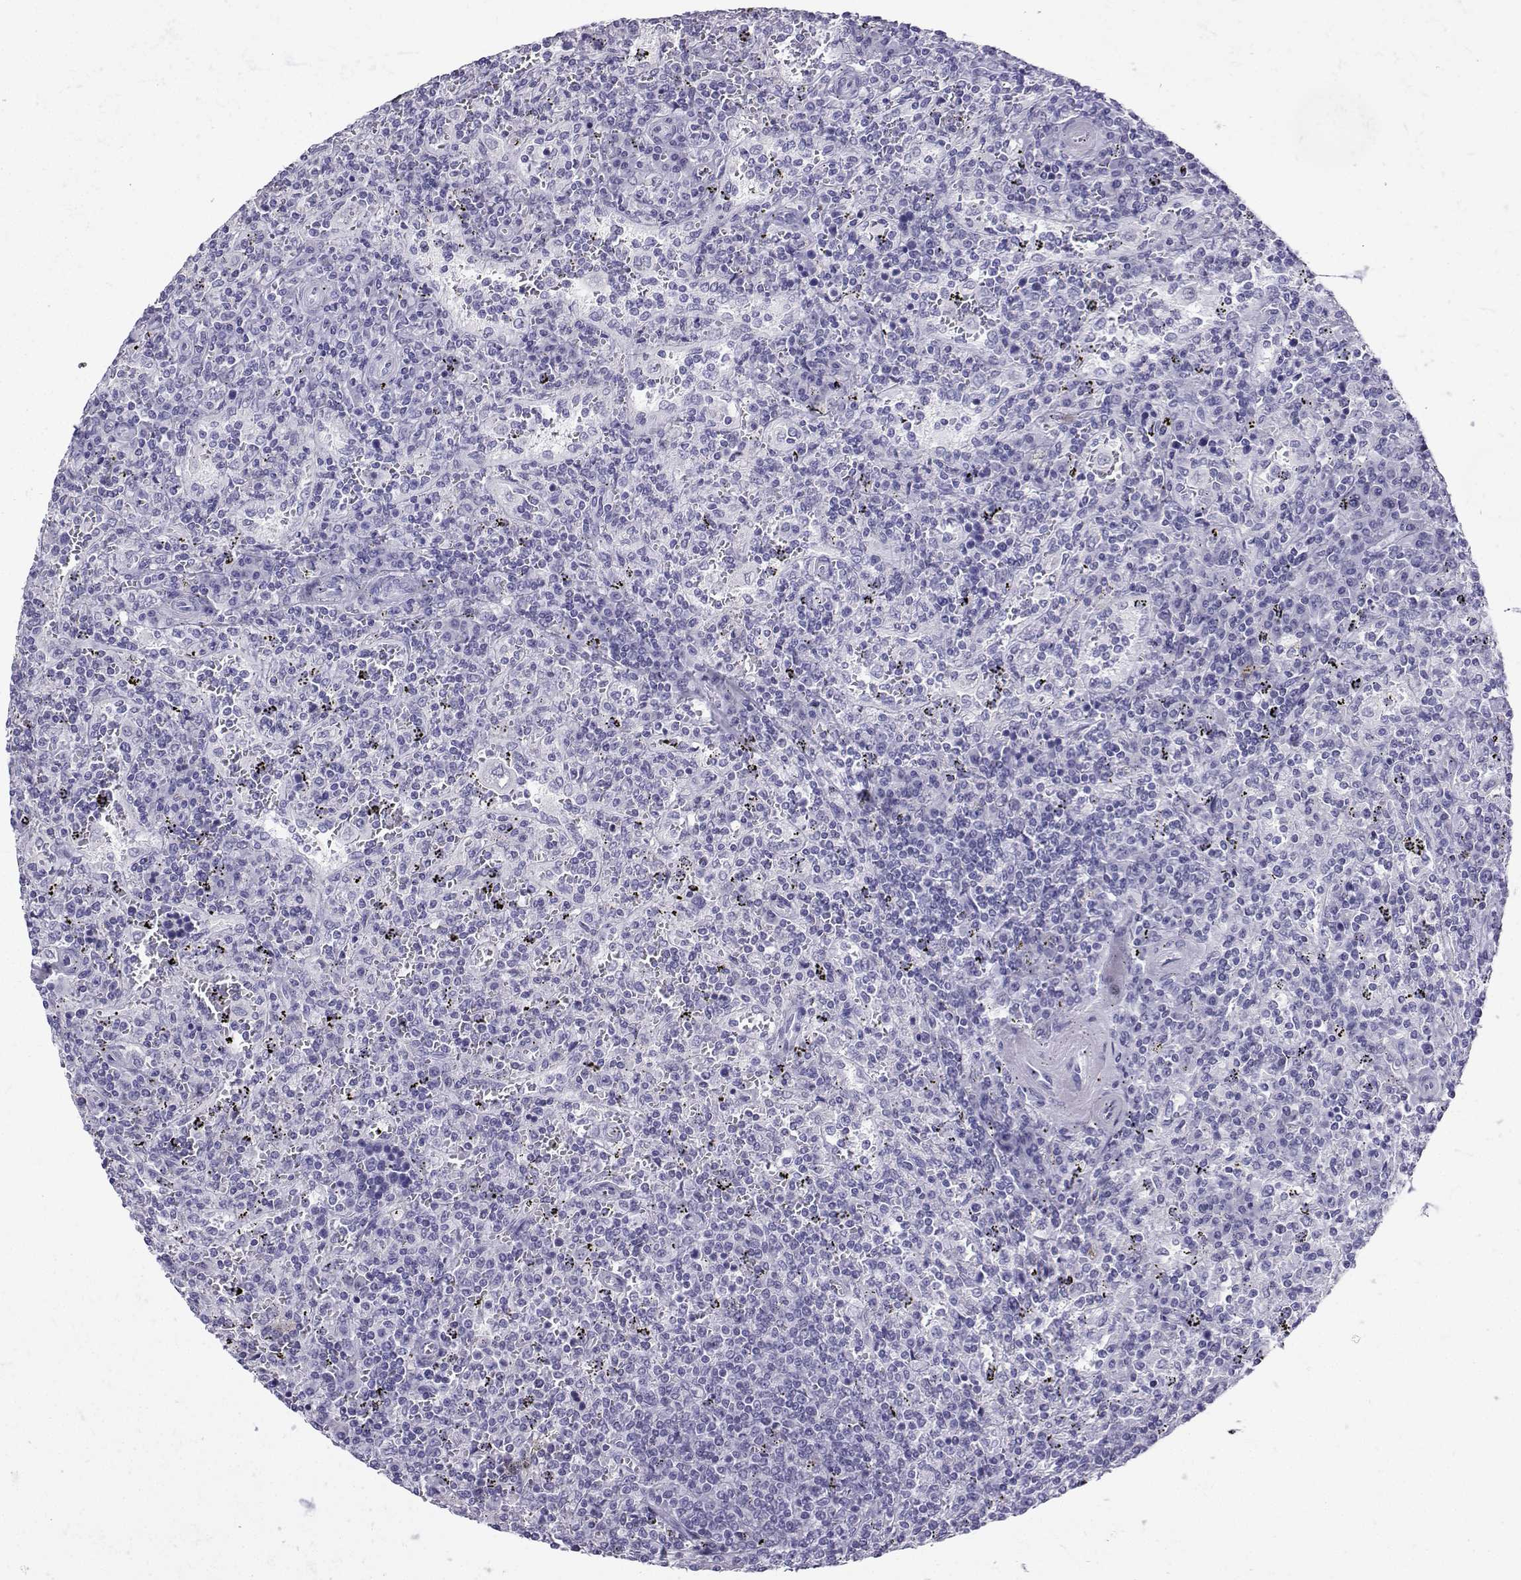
{"staining": {"intensity": "negative", "quantity": "none", "location": "none"}, "tissue": "lymphoma", "cell_type": "Tumor cells", "image_type": "cancer", "snomed": [{"axis": "morphology", "description": "Malignant lymphoma, non-Hodgkin's type, Low grade"}, {"axis": "topography", "description": "Spleen"}], "caption": "Tumor cells are negative for protein expression in human lymphoma.", "gene": "NEFL", "patient": {"sex": "male", "age": 62}}